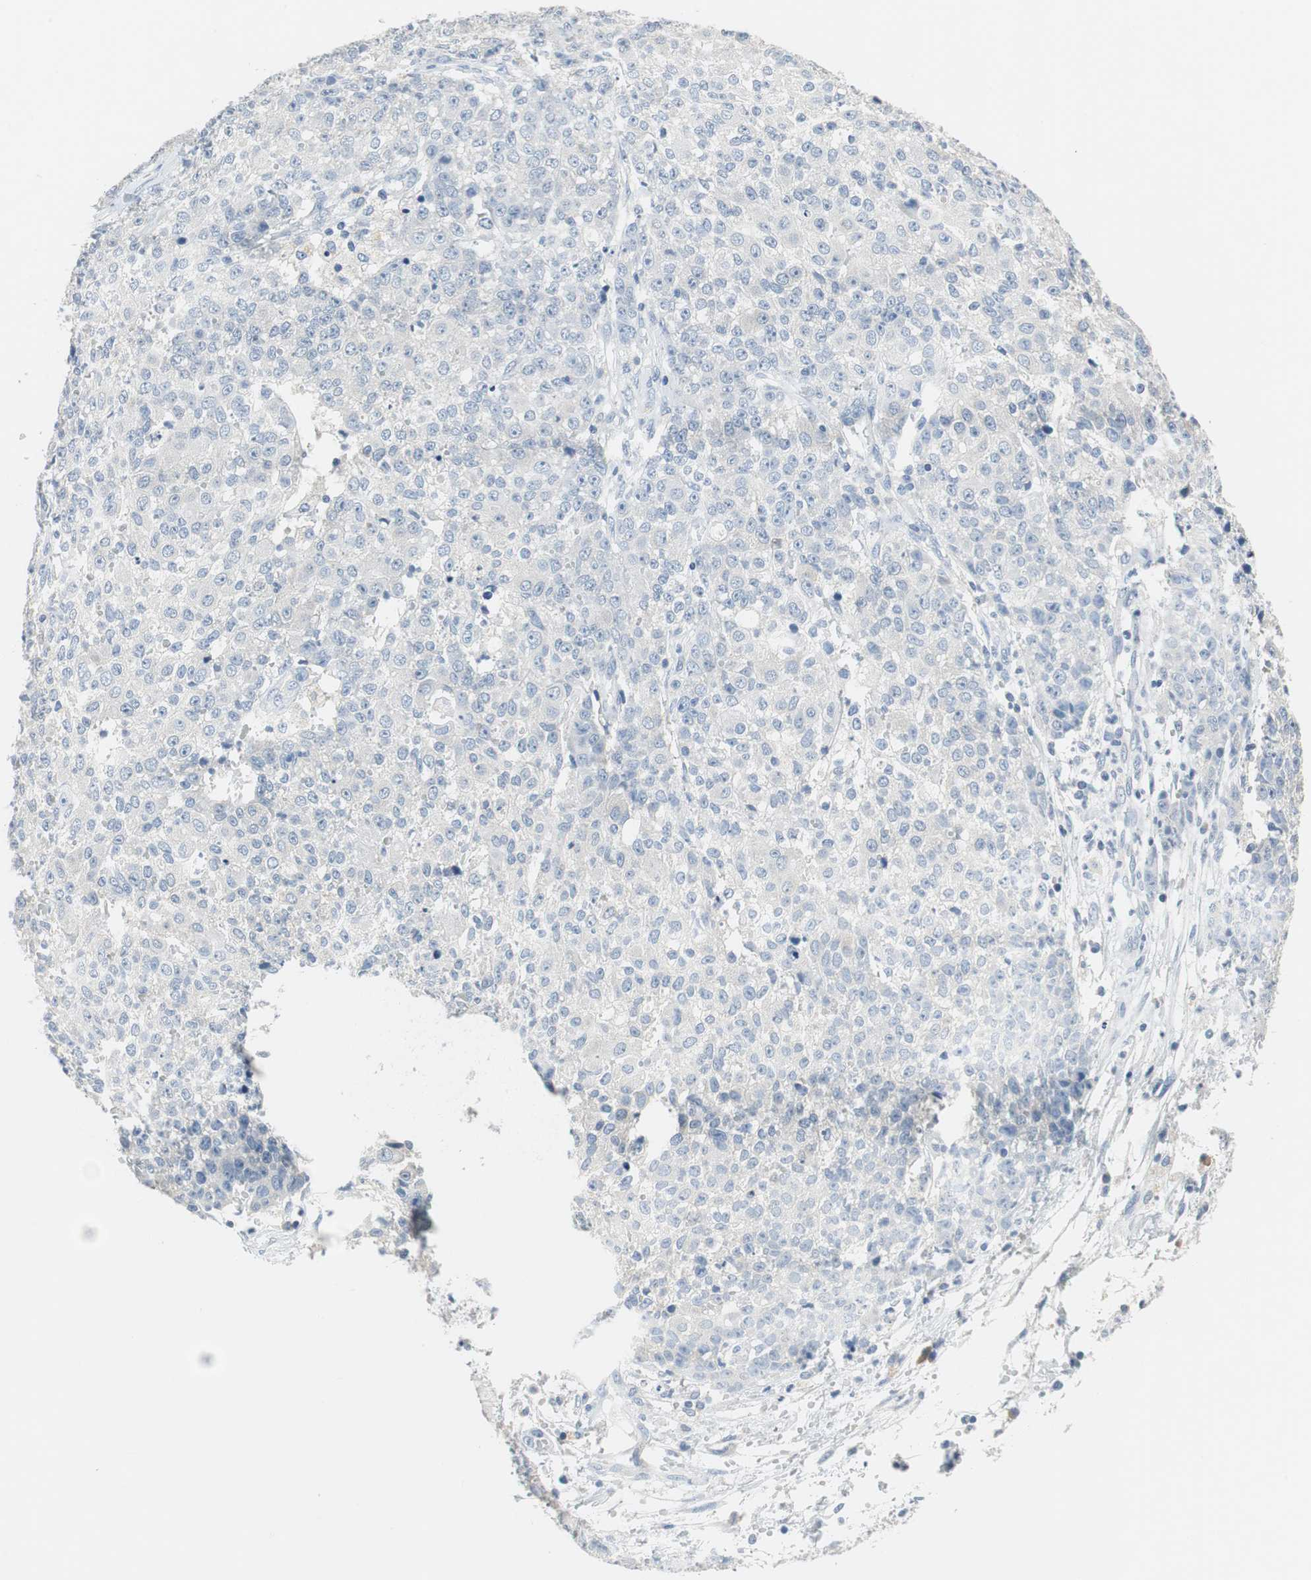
{"staining": {"intensity": "negative", "quantity": "none", "location": "none"}, "tissue": "ovarian cancer", "cell_type": "Tumor cells", "image_type": "cancer", "snomed": [{"axis": "morphology", "description": "Carcinoma, endometroid"}, {"axis": "topography", "description": "Ovary"}], "caption": "Endometroid carcinoma (ovarian) was stained to show a protein in brown. There is no significant expression in tumor cells. (Brightfield microscopy of DAB immunohistochemistry (IHC) at high magnification).", "gene": "GLCCI1", "patient": {"sex": "female", "age": 42}}